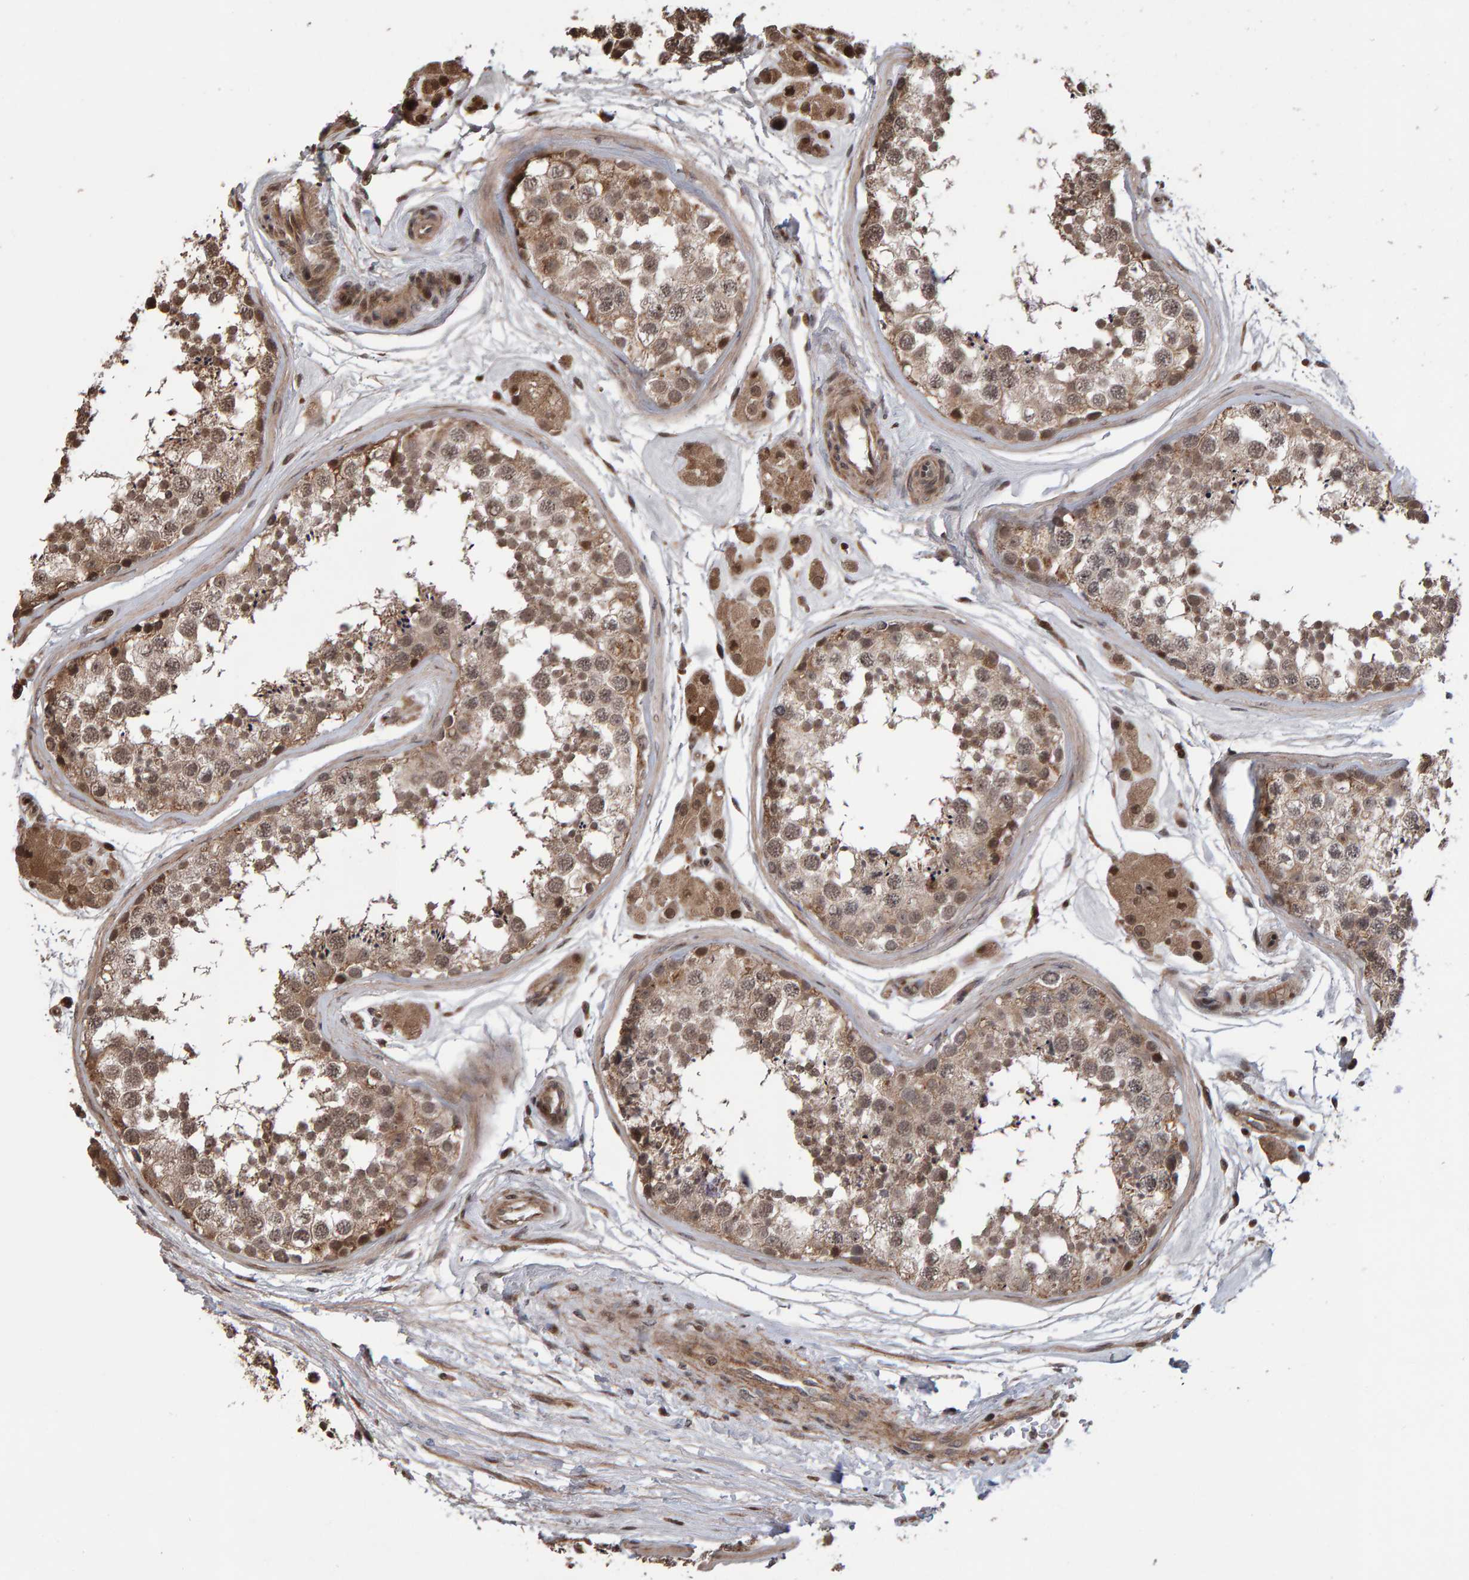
{"staining": {"intensity": "moderate", "quantity": ">75%", "location": "cytoplasmic/membranous"}, "tissue": "testis", "cell_type": "Cells in seminiferous ducts", "image_type": "normal", "snomed": [{"axis": "morphology", "description": "Normal tissue, NOS"}, {"axis": "topography", "description": "Testis"}], "caption": "A brown stain shows moderate cytoplasmic/membranous staining of a protein in cells in seminiferous ducts of benign testis. Using DAB (brown) and hematoxylin (blue) stains, captured at high magnification using brightfield microscopy.", "gene": "PECR", "patient": {"sex": "male", "age": 56}}